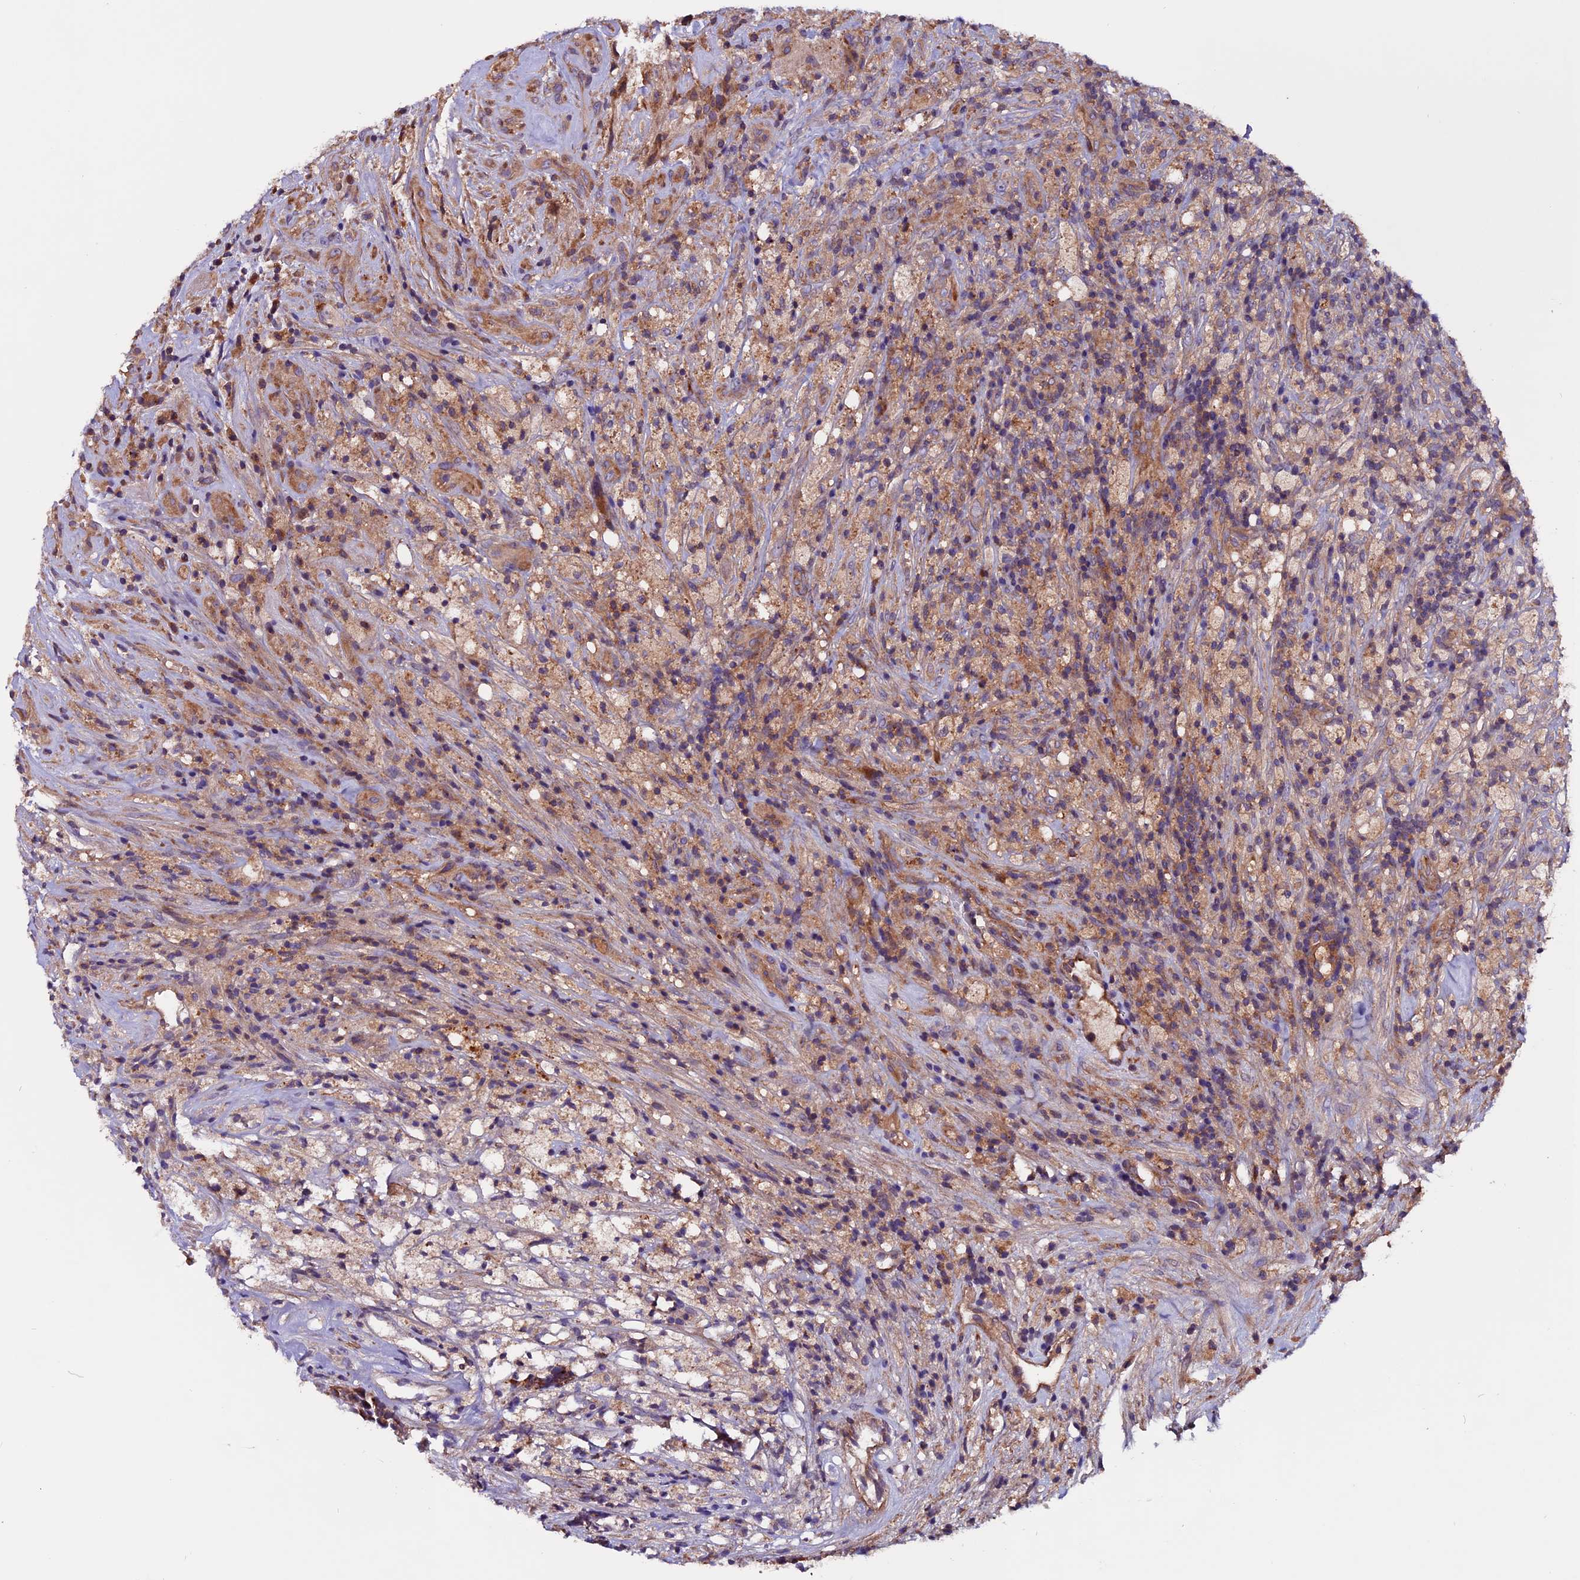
{"staining": {"intensity": "weak", "quantity": "25%-75%", "location": "cytoplasmic/membranous"}, "tissue": "glioma", "cell_type": "Tumor cells", "image_type": "cancer", "snomed": [{"axis": "morphology", "description": "Glioma, malignant, High grade"}, {"axis": "topography", "description": "Brain"}], "caption": "Brown immunohistochemical staining in glioma demonstrates weak cytoplasmic/membranous expression in about 25%-75% of tumor cells.", "gene": "ZNF598", "patient": {"sex": "male", "age": 69}}